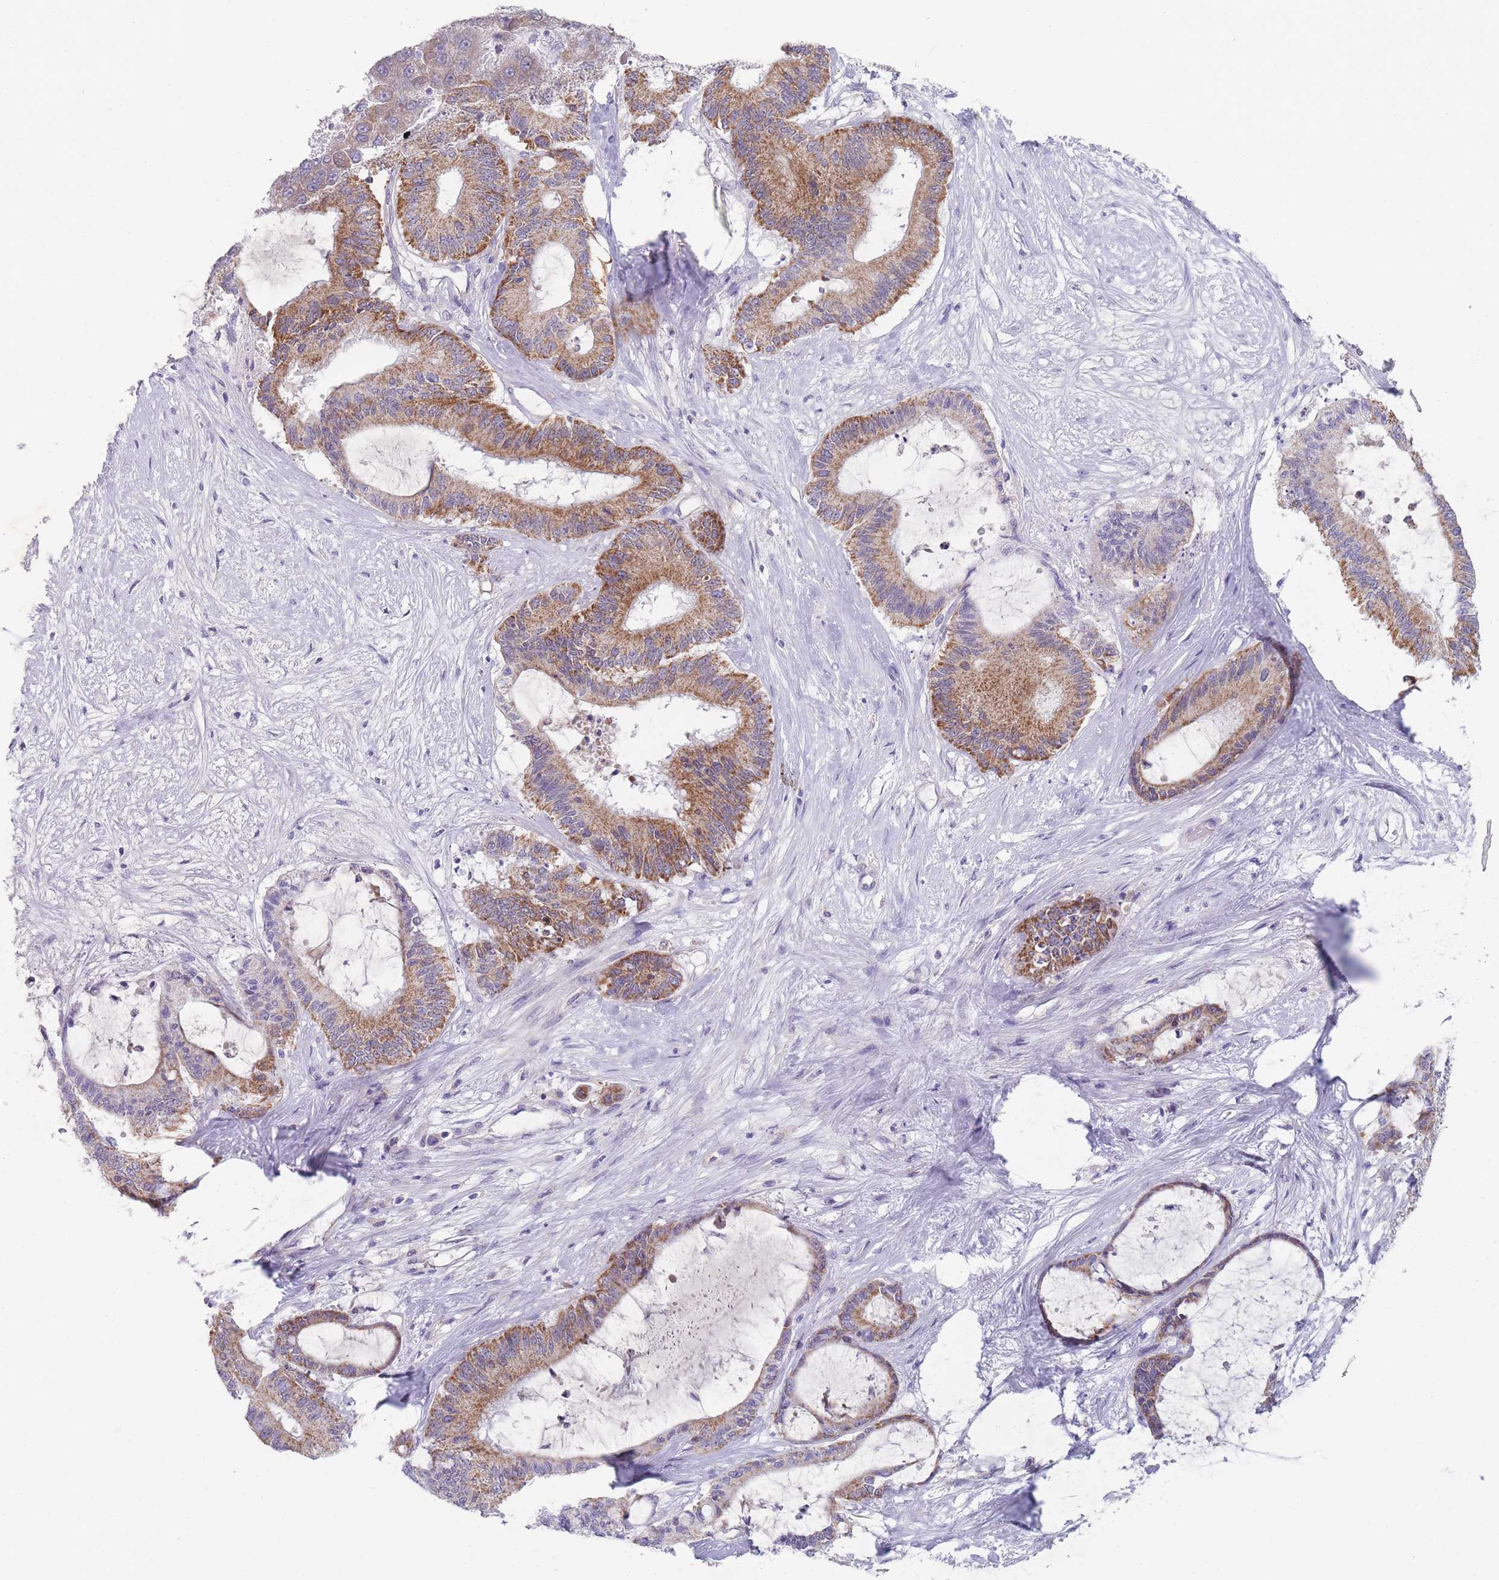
{"staining": {"intensity": "moderate", "quantity": ">75%", "location": "cytoplasmic/membranous"}, "tissue": "liver cancer", "cell_type": "Tumor cells", "image_type": "cancer", "snomed": [{"axis": "morphology", "description": "Normal tissue, NOS"}, {"axis": "morphology", "description": "Cholangiocarcinoma"}, {"axis": "topography", "description": "Liver"}, {"axis": "topography", "description": "Peripheral nerve tissue"}], "caption": "A high-resolution image shows IHC staining of liver cholangiocarcinoma, which reveals moderate cytoplasmic/membranous staining in about >75% of tumor cells. (Stains: DAB in brown, nuclei in blue, Microscopy: brightfield microscopy at high magnification).", "gene": "MRPS14", "patient": {"sex": "female", "age": 73}}